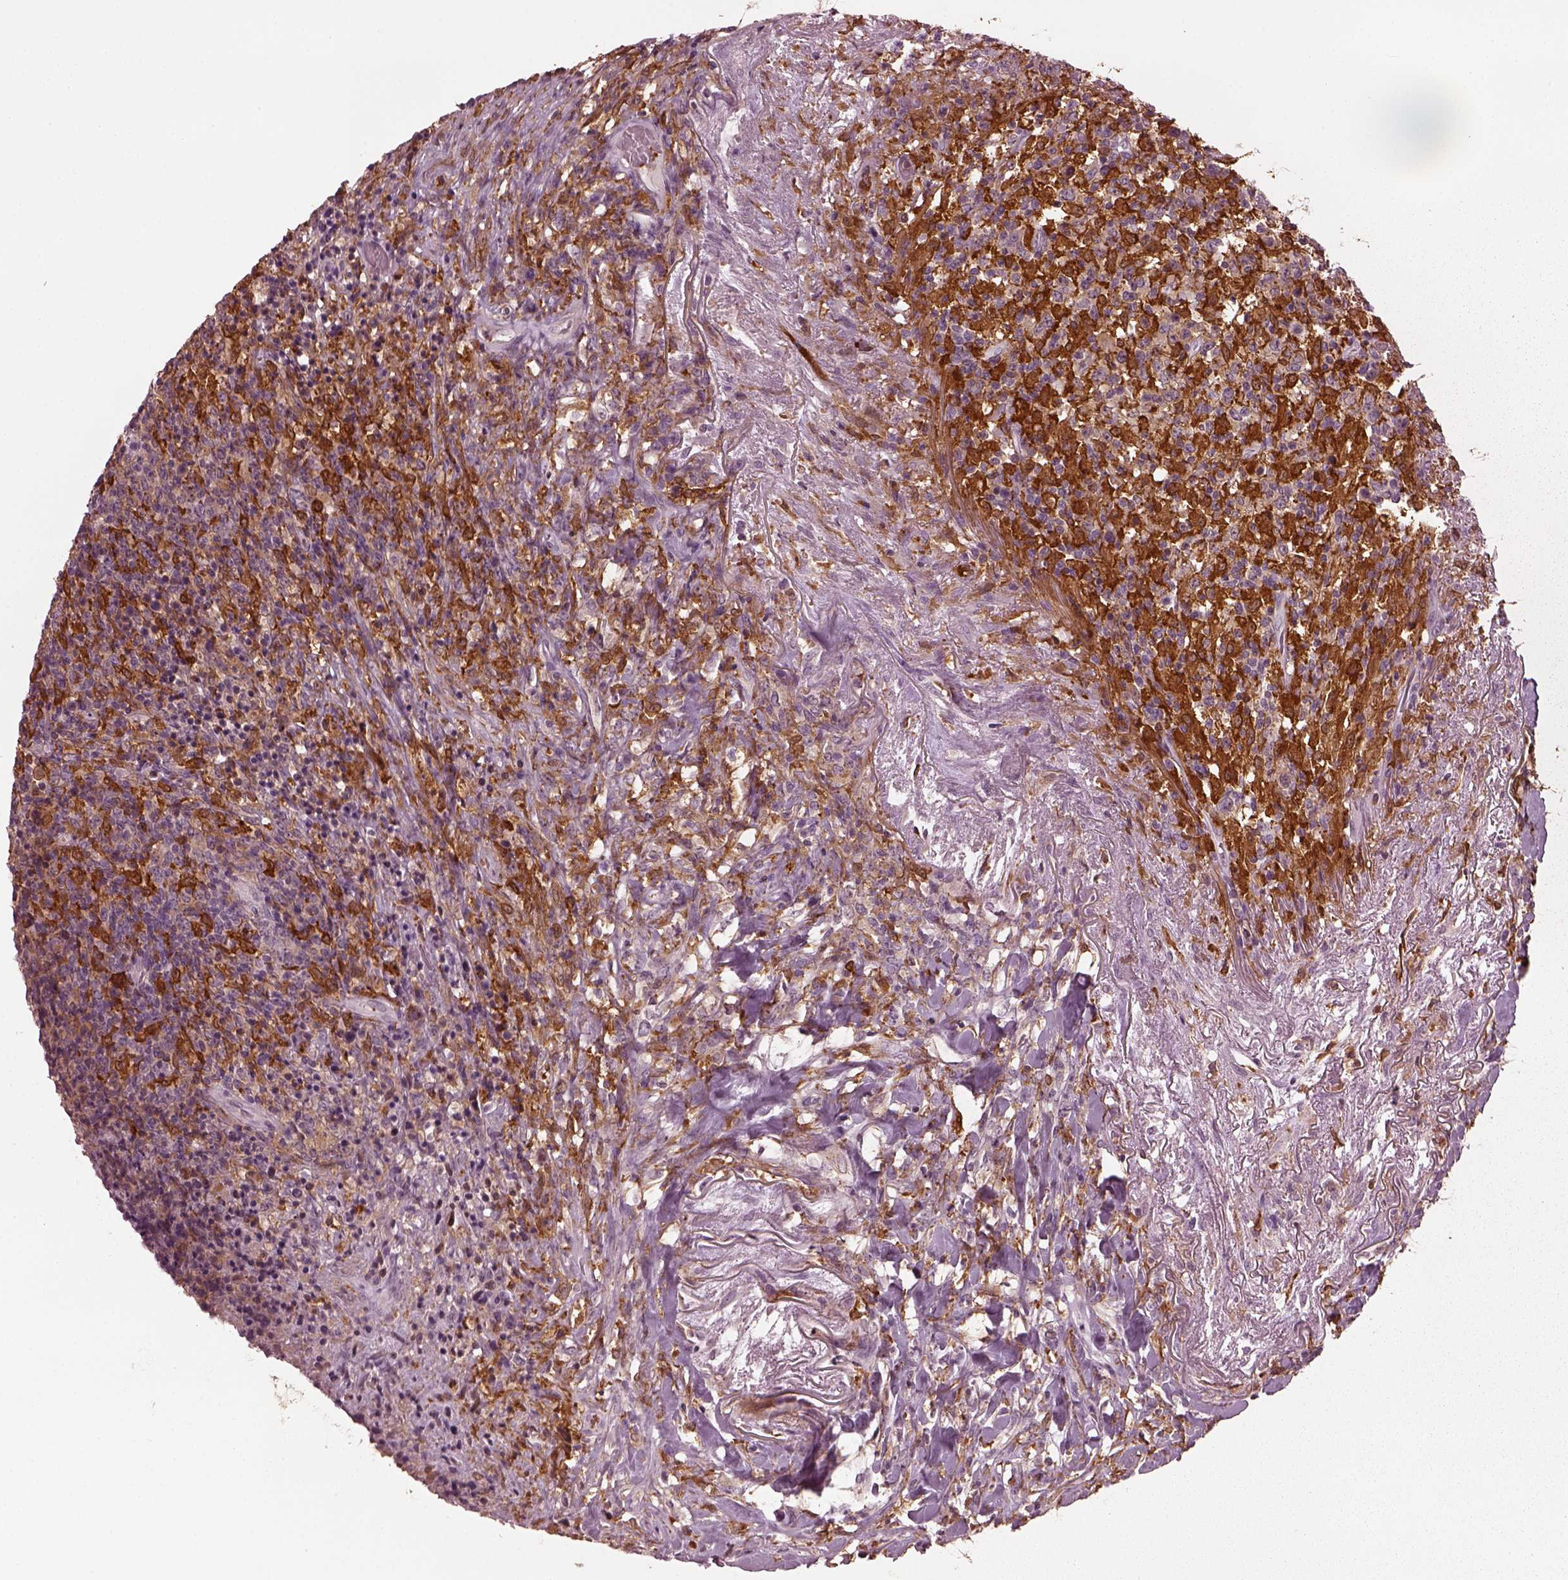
{"staining": {"intensity": "moderate", "quantity": "<25%", "location": "cytoplasmic/membranous"}, "tissue": "lymphoma", "cell_type": "Tumor cells", "image_type": "cancer", "snomed": [{"axis": "morphology", "description": "Malignant lymphoma, non-Hodgkin's type, High grade"}, {"axis": "topography", "description": "Lung"}], "caption": "Tumor cells demonstrate low levels of moderate cytoplasmic/membranous staining in about <25% of cells in lymphoma.", "gene": "PSTPIP2", "patient": {"sex": "male", "age": 79}}